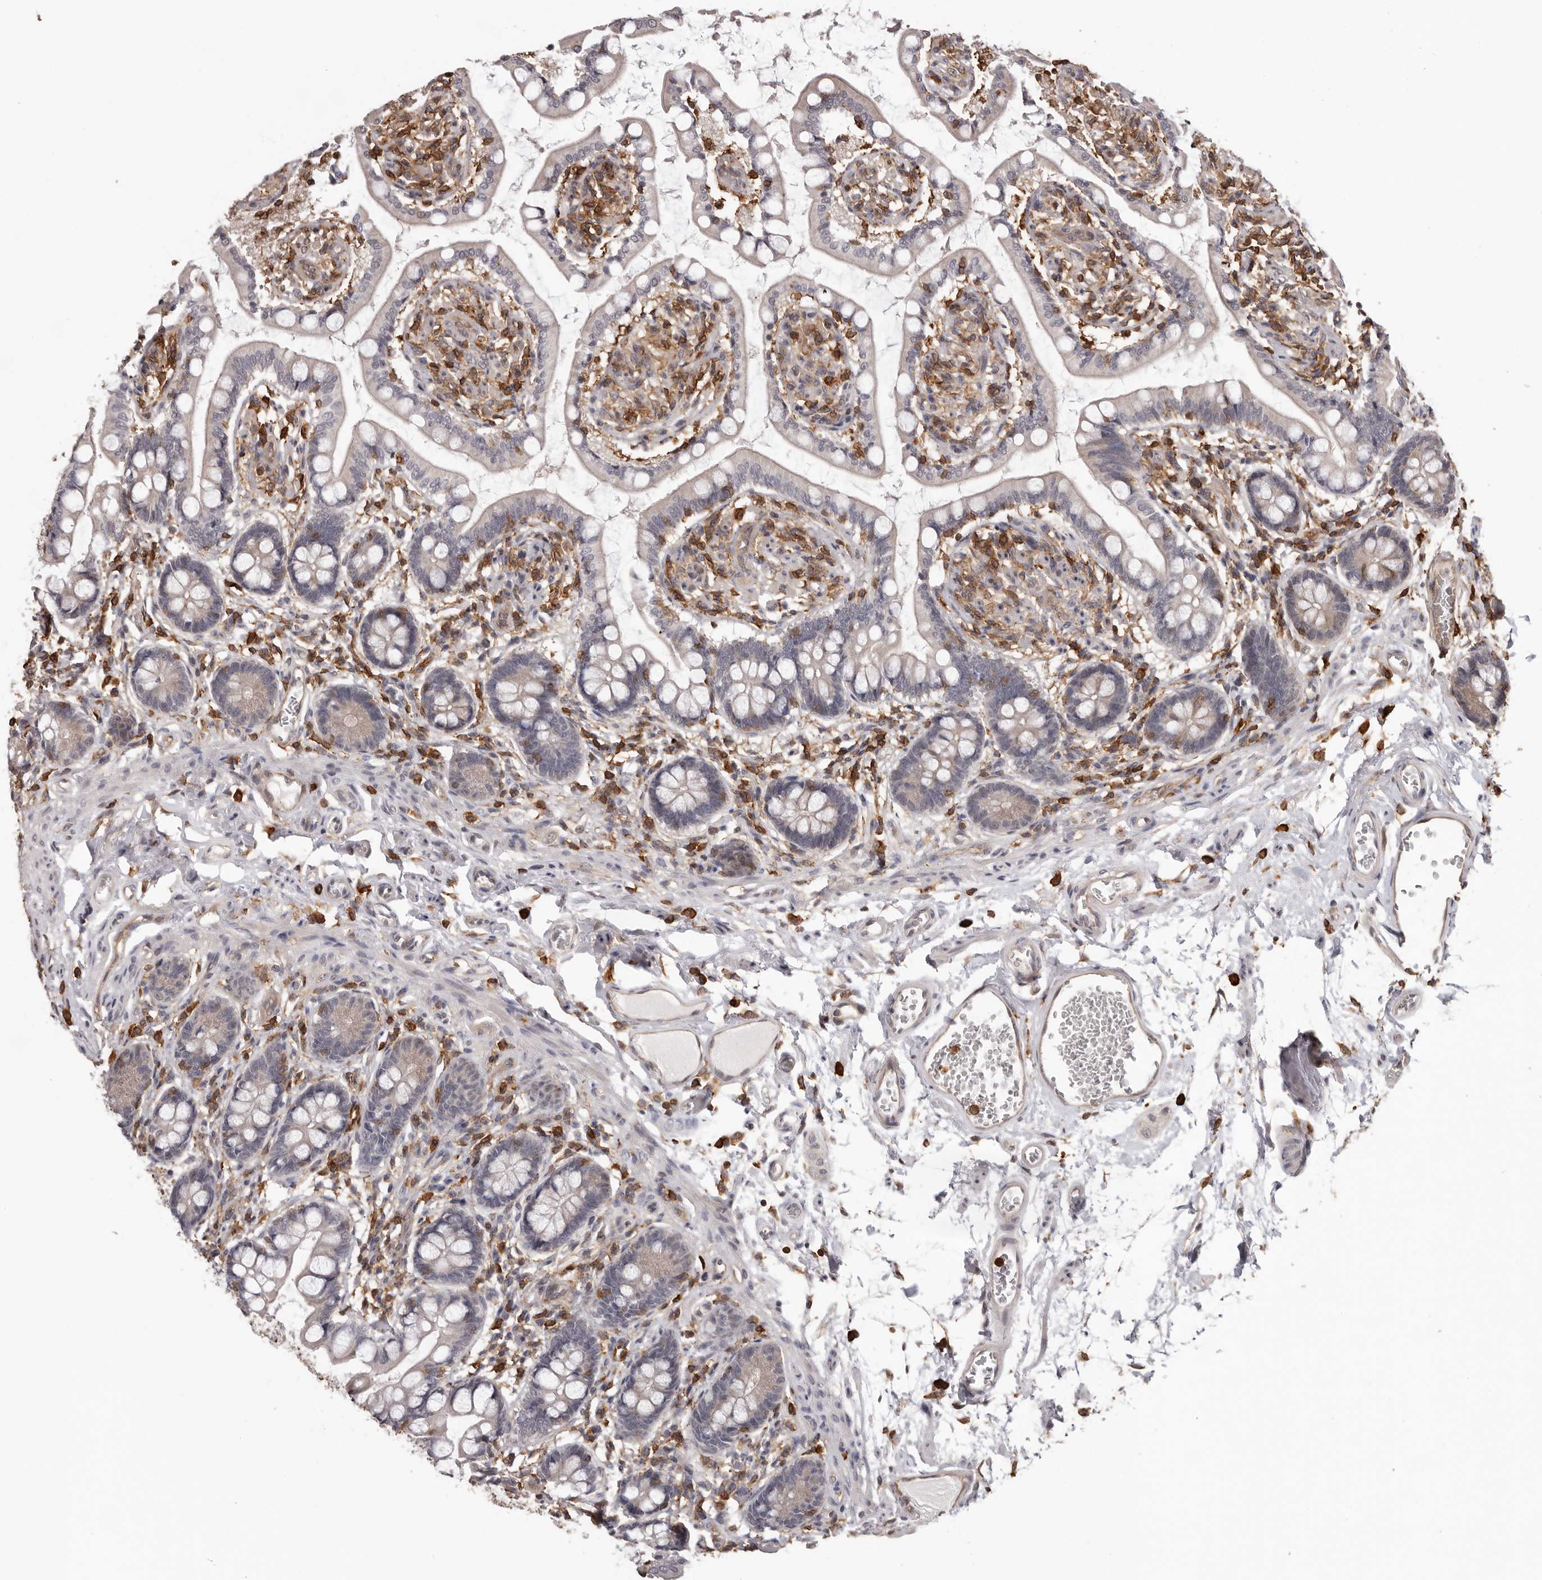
{"staining": {"intensity": "negative", "quantity": "none", "location": "none"}, "tissue": "small intestine", "cell_type": "Glandular cells", "image_type": "normal", "snomed": [{"axis": "morphology", "description": "Normal tissue, NOS"}, {"axis": "topography", "description": "Small intestine"}], "caption": "Immunohistochemistry (IHC) micrograph of benign human small intestine stained for a protein (brown), which exhibits no expression in glandular cells.", "gene": "PRR12", "patient": {"sex": "male", "age": 52}}